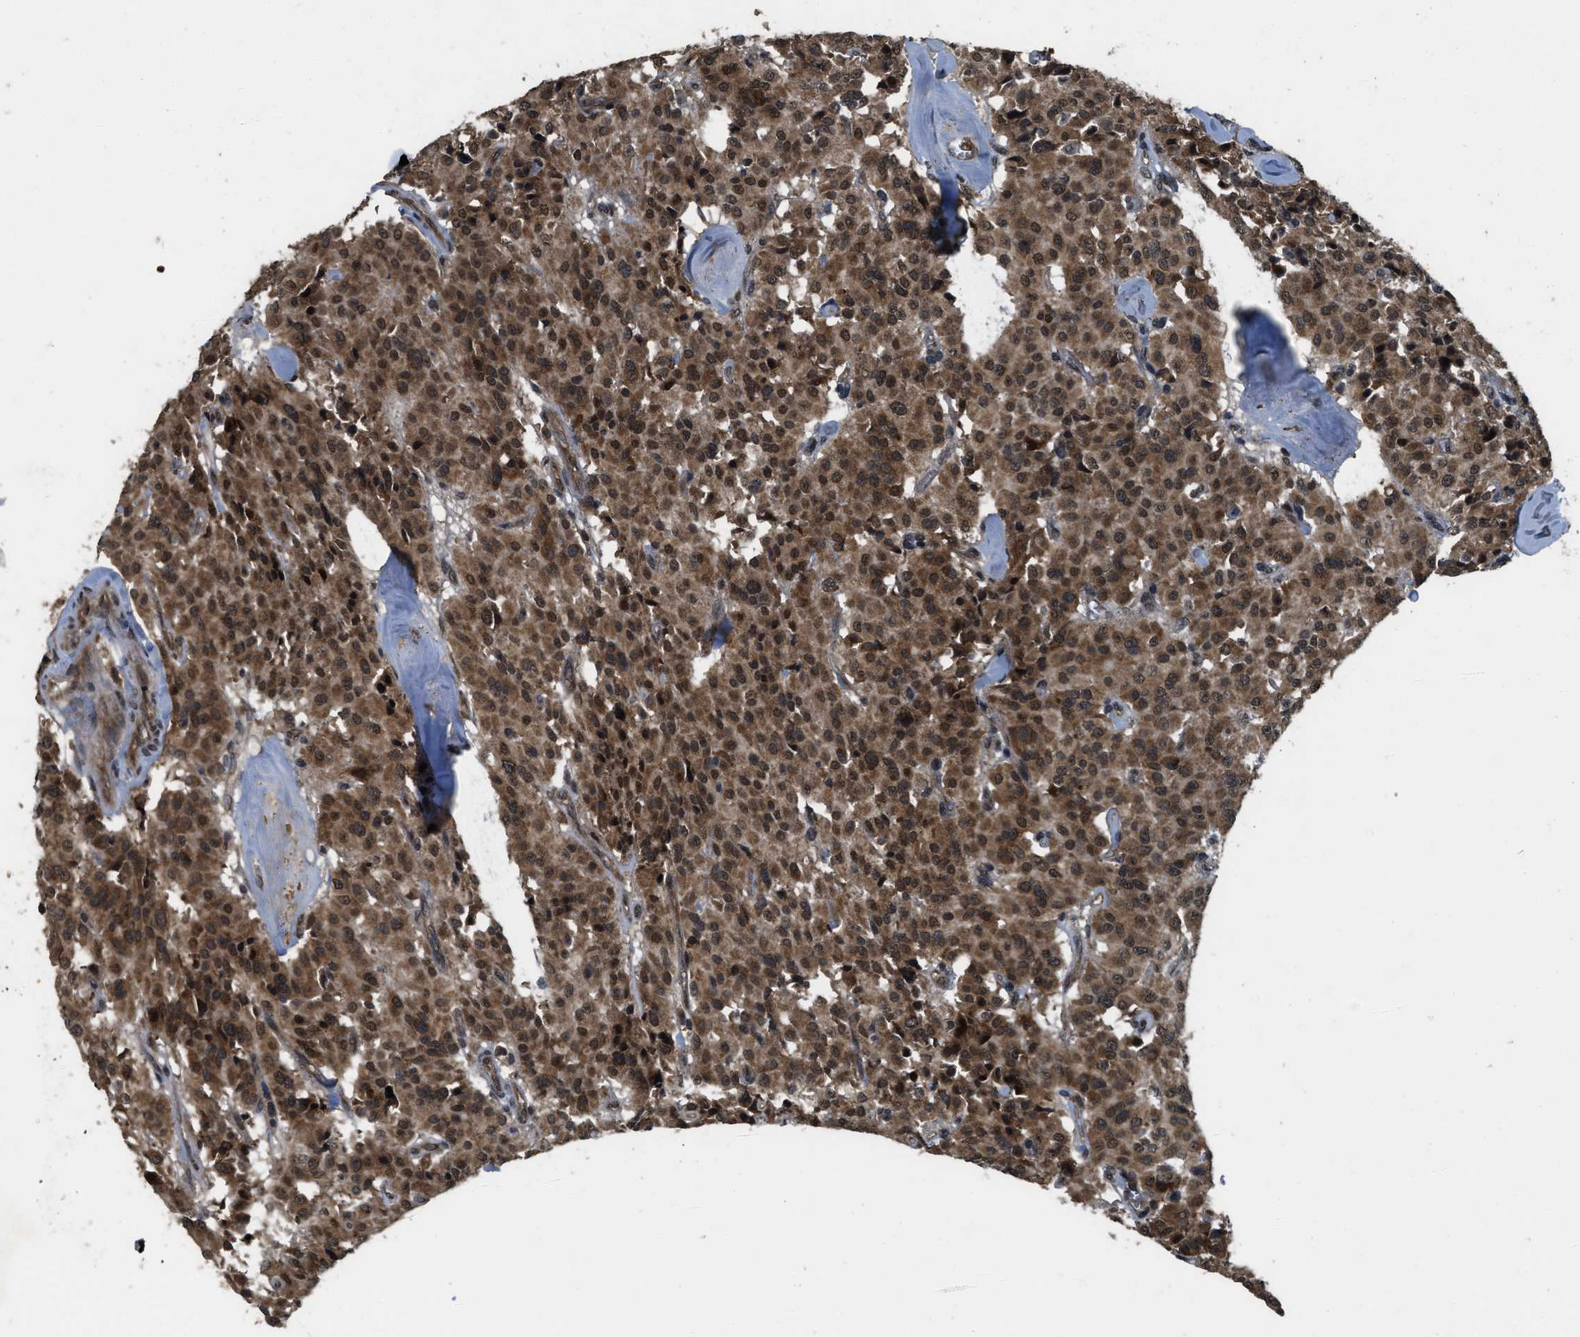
{"staining": {"intensity": "strong", "quantity": ">75%", "location": "cytoplasmic/membranous,nuclear"}, "tissue": "carcinoid", "cell_type": "Tumor cells", "image_type": "cancer", "snomed": [{"axis": "morphology", "description": "Carcinoid, malignant, NOS"}, {"axis": "topography", "description": "Lung"}], "caption": "Tumor cells demonstrate high levels of strong cytoplasmic/membranous and nuclear staining in approximately >75% of cells in human carcinoid (malignant). (DAB IHC, brown staining for protein, blue staining for nuclei).", "gene": "SPTLC1", "patient": {"sex": "male", "age": 30}}